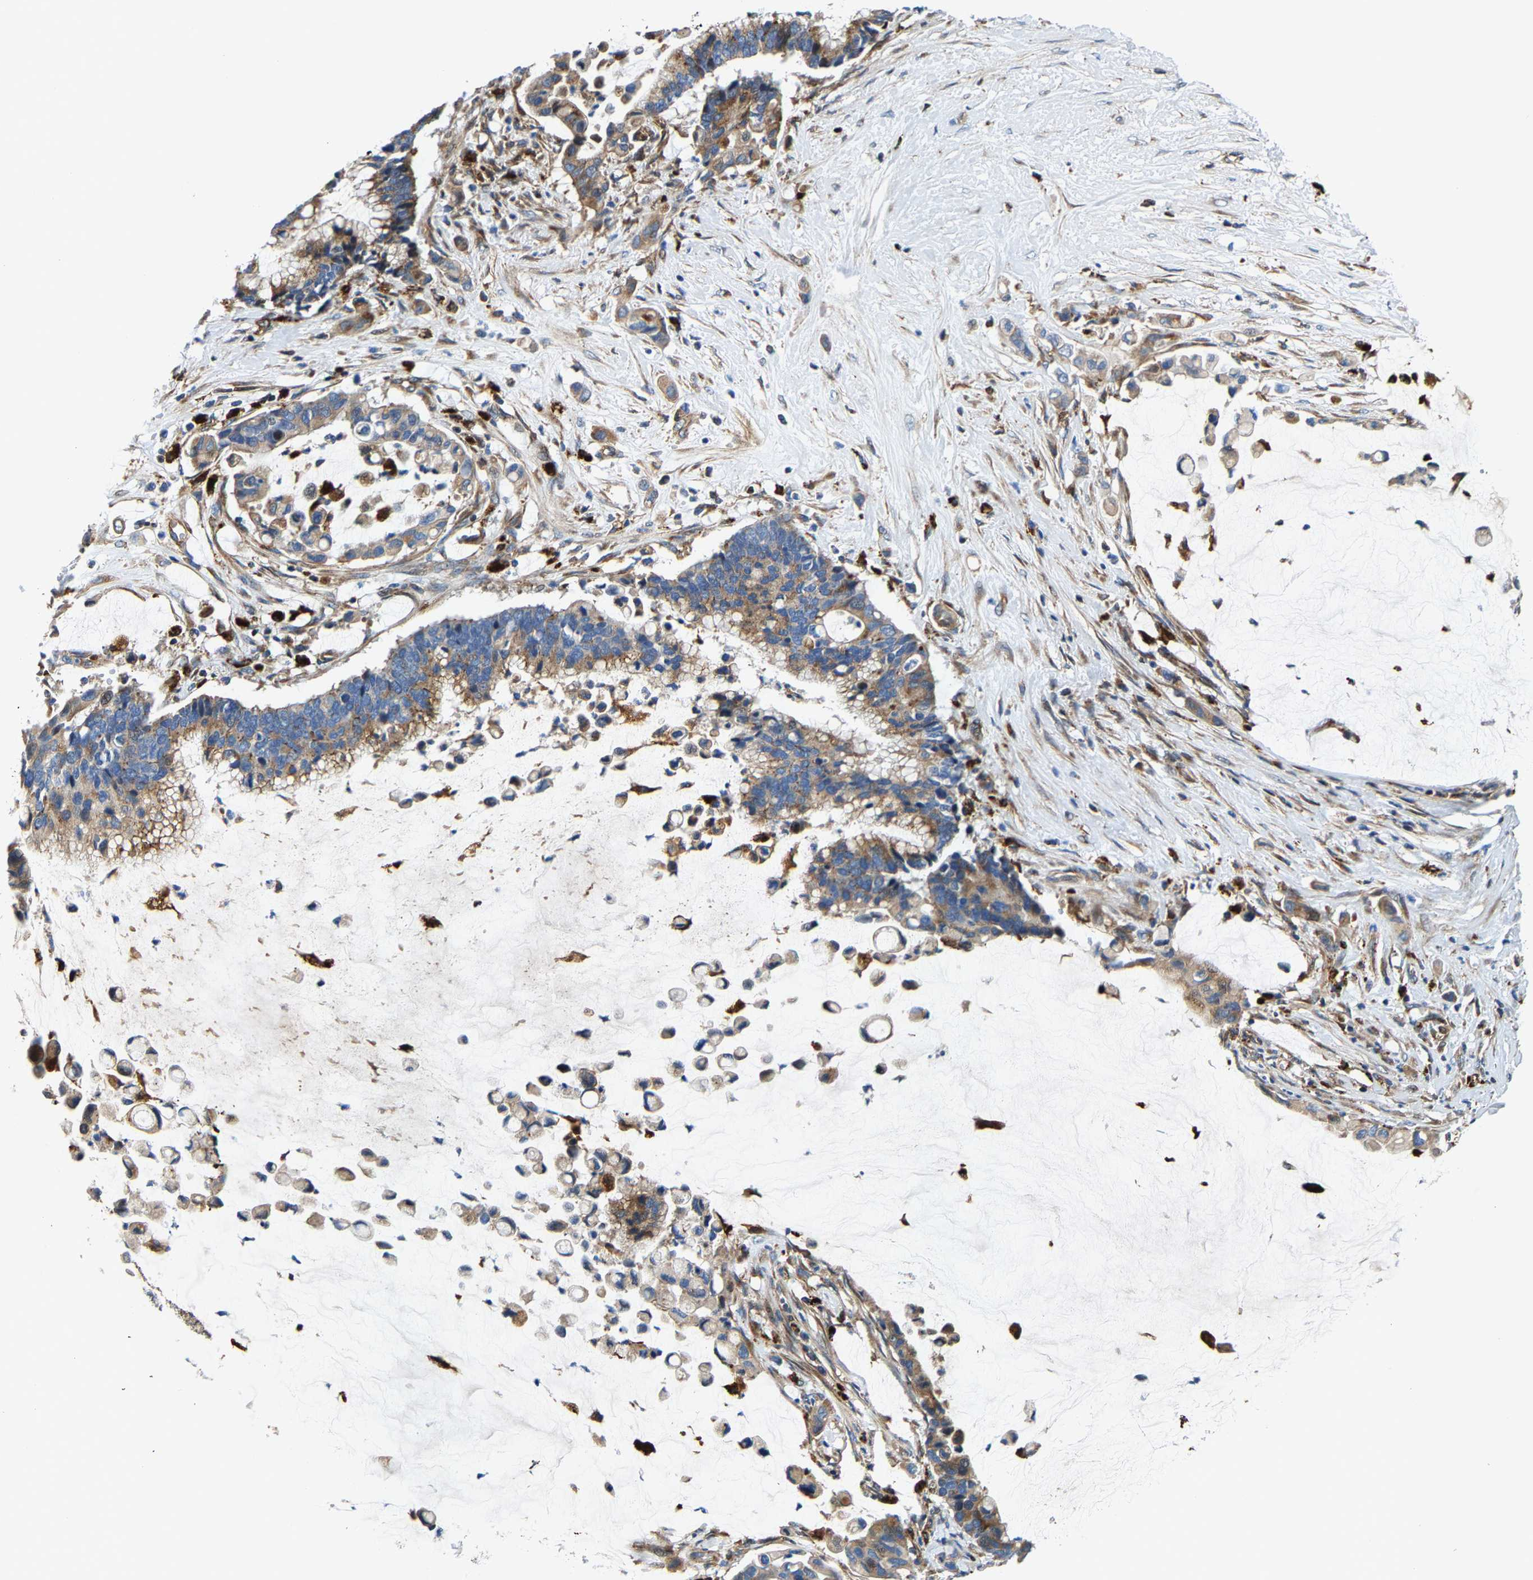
{"staining": {"intensity": "moderate", "quantity": ">75%", "location": "cytoplasmic/membranous"}, "tissue": "pancreatic cancer", "cell_type": "Tumor cells", "image_type": "cancer", "snomed": [{"axis": "morphology", "description": "Adenocarcinoma, NOS"}, {"axis": "topography", "description": "Pancreas"}], "caption": "Immunohistochemical staining of pancreatic cancer displays medium levels of moderate cytoplasmic/membranous protein staining in about >75% of tumor cells.", "gene": "DPP7", "patient": {"sex": "male", "age": 41}}